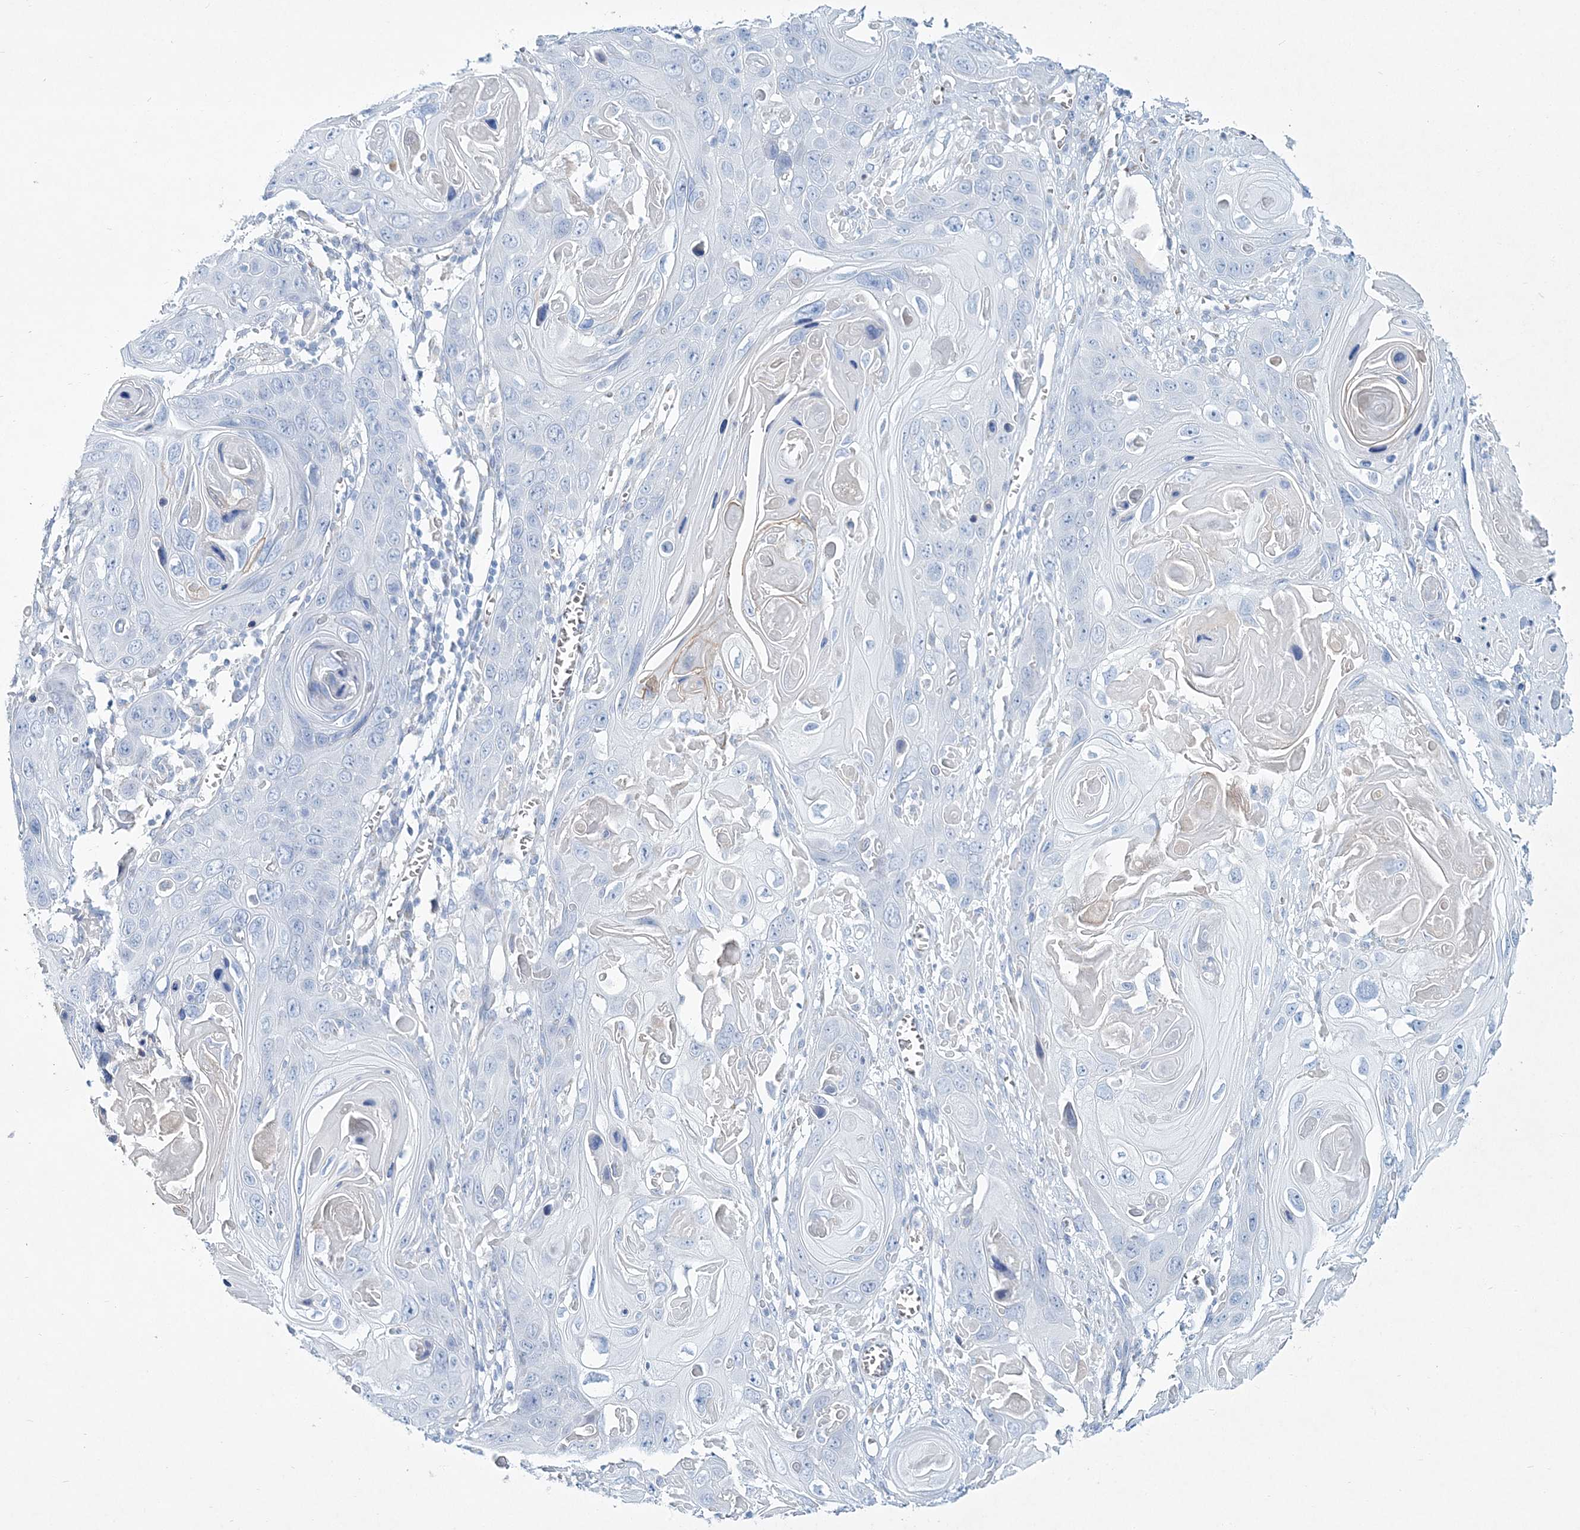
{"staining": {"intensity": "negative", "quantity": "none", "location": "none"}, "tissue": "skin cancer", "cell_type": "Tumor cells", "image_type": "cancer", "snomed": [{"axis": "morphology", "description": "Squamous cell carcinoma, NOS"}, {"axis": "topography", "description": "Skin"}], "caption": "IHC photomicrograph of human squamous cell carcinoma (skin) stained for a protein (brown), which displays no positivity in tumor cells. The staining is performed using DAB (3,3'-diaminobenzidine) brown chromogen with nuclei counter-stained in using hematoxylin.", "gene": "ADGRL1", "patient": {"sex": "male", "age": 55}}